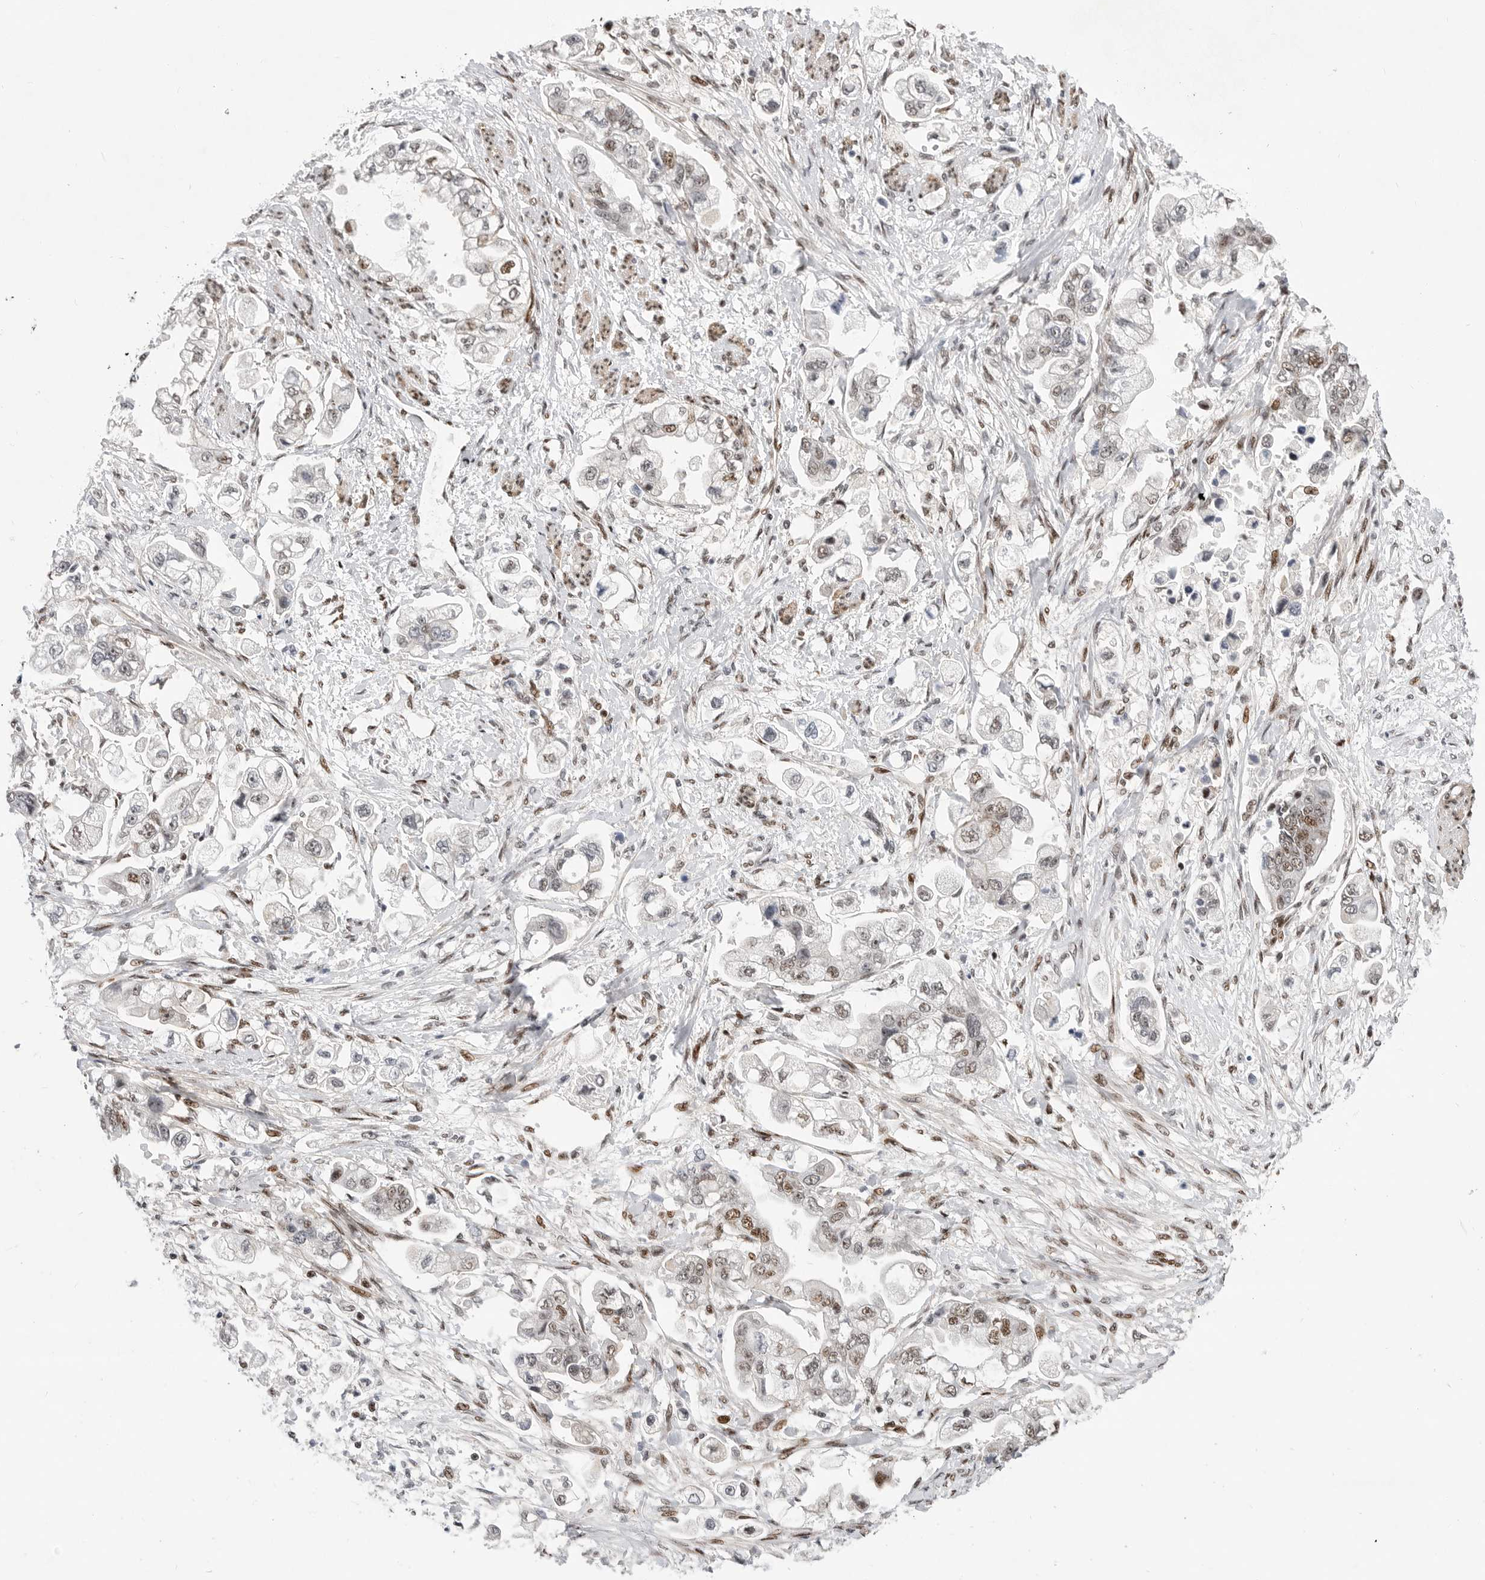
{"staining": {"intensity": "moderate", "quantity": "<25%", "location": "nuclear"}, "tissue": "stomach cancer", "cell_type": "Tumor cells", "image_type": "cancer", "snomed": [{"axis": "morphology", "description": "Adenocarcinoma, NOS"}, {"axis": "topography", "description": "Stomach"}], "caption": "High-magnification brightfield microscopy of stomach cancer stained with DAB (brown) and counterstained with hematoxylin (blue). tumor cells exhibit moderate nuclear expression is present in about<25% of cells.", "gene": "GPATCH2", "patient": {"sex": "male", "age": 62}}